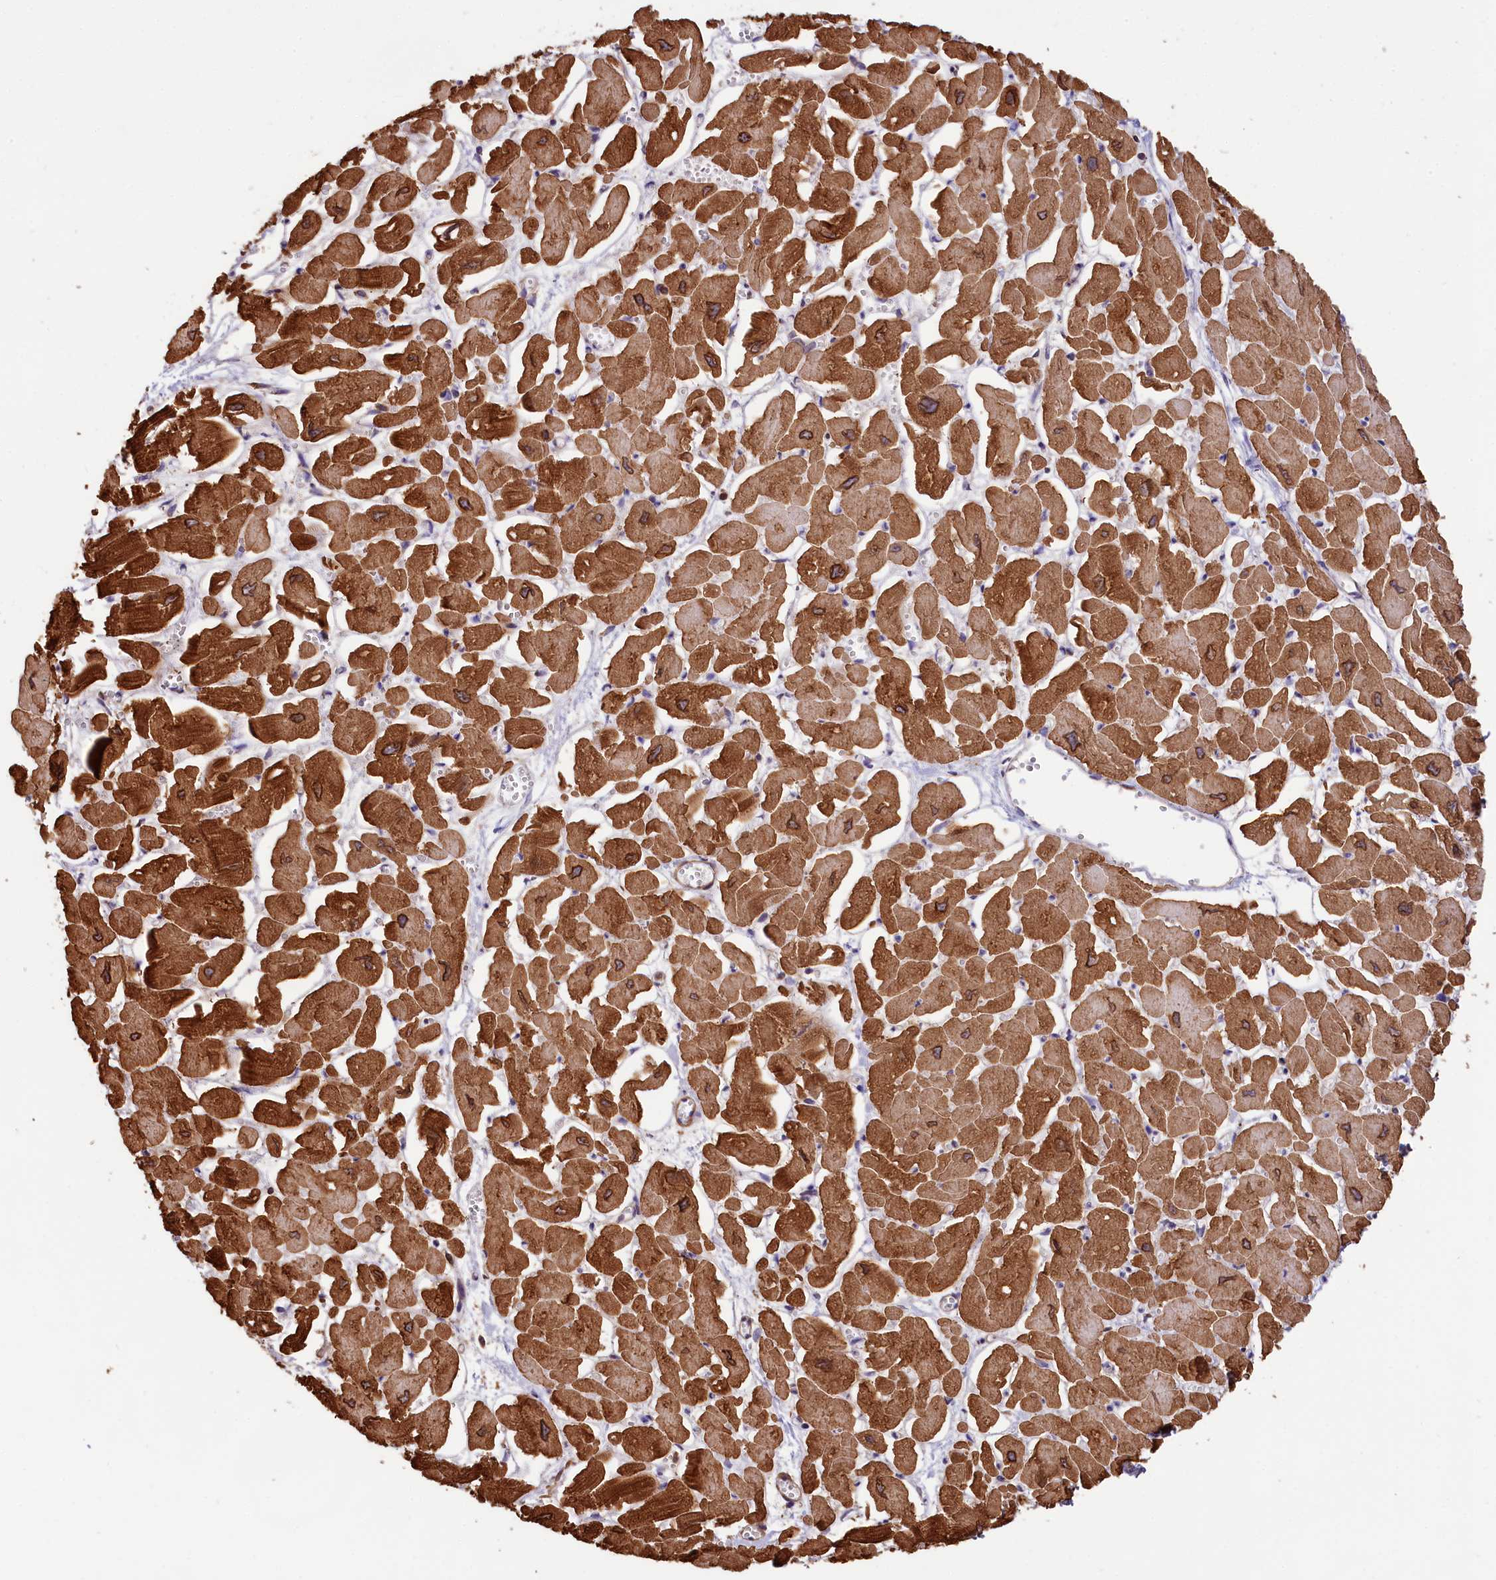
{"staining": {"intensity": "moderate", "quantity": ">75%", "location": "cytoplasmic/membranous"}, "tissue": "heart muscle", "cell_type": "Cardiomyocytes", "image_type": "normal", "snomed": [{"axis": "morphology", "description": "Normal tissue, NOS"}, {"axis": "topography", "description": "Heart"}], "caption": "DAB immunohistochemical staining of benign heart muscle demonstrates moderate cytoplasmic/membranous protein positivity in about >75% of cardiomyocytes.", "gene": "GYS1", "patient": {"sex": "male", "age": 54}}